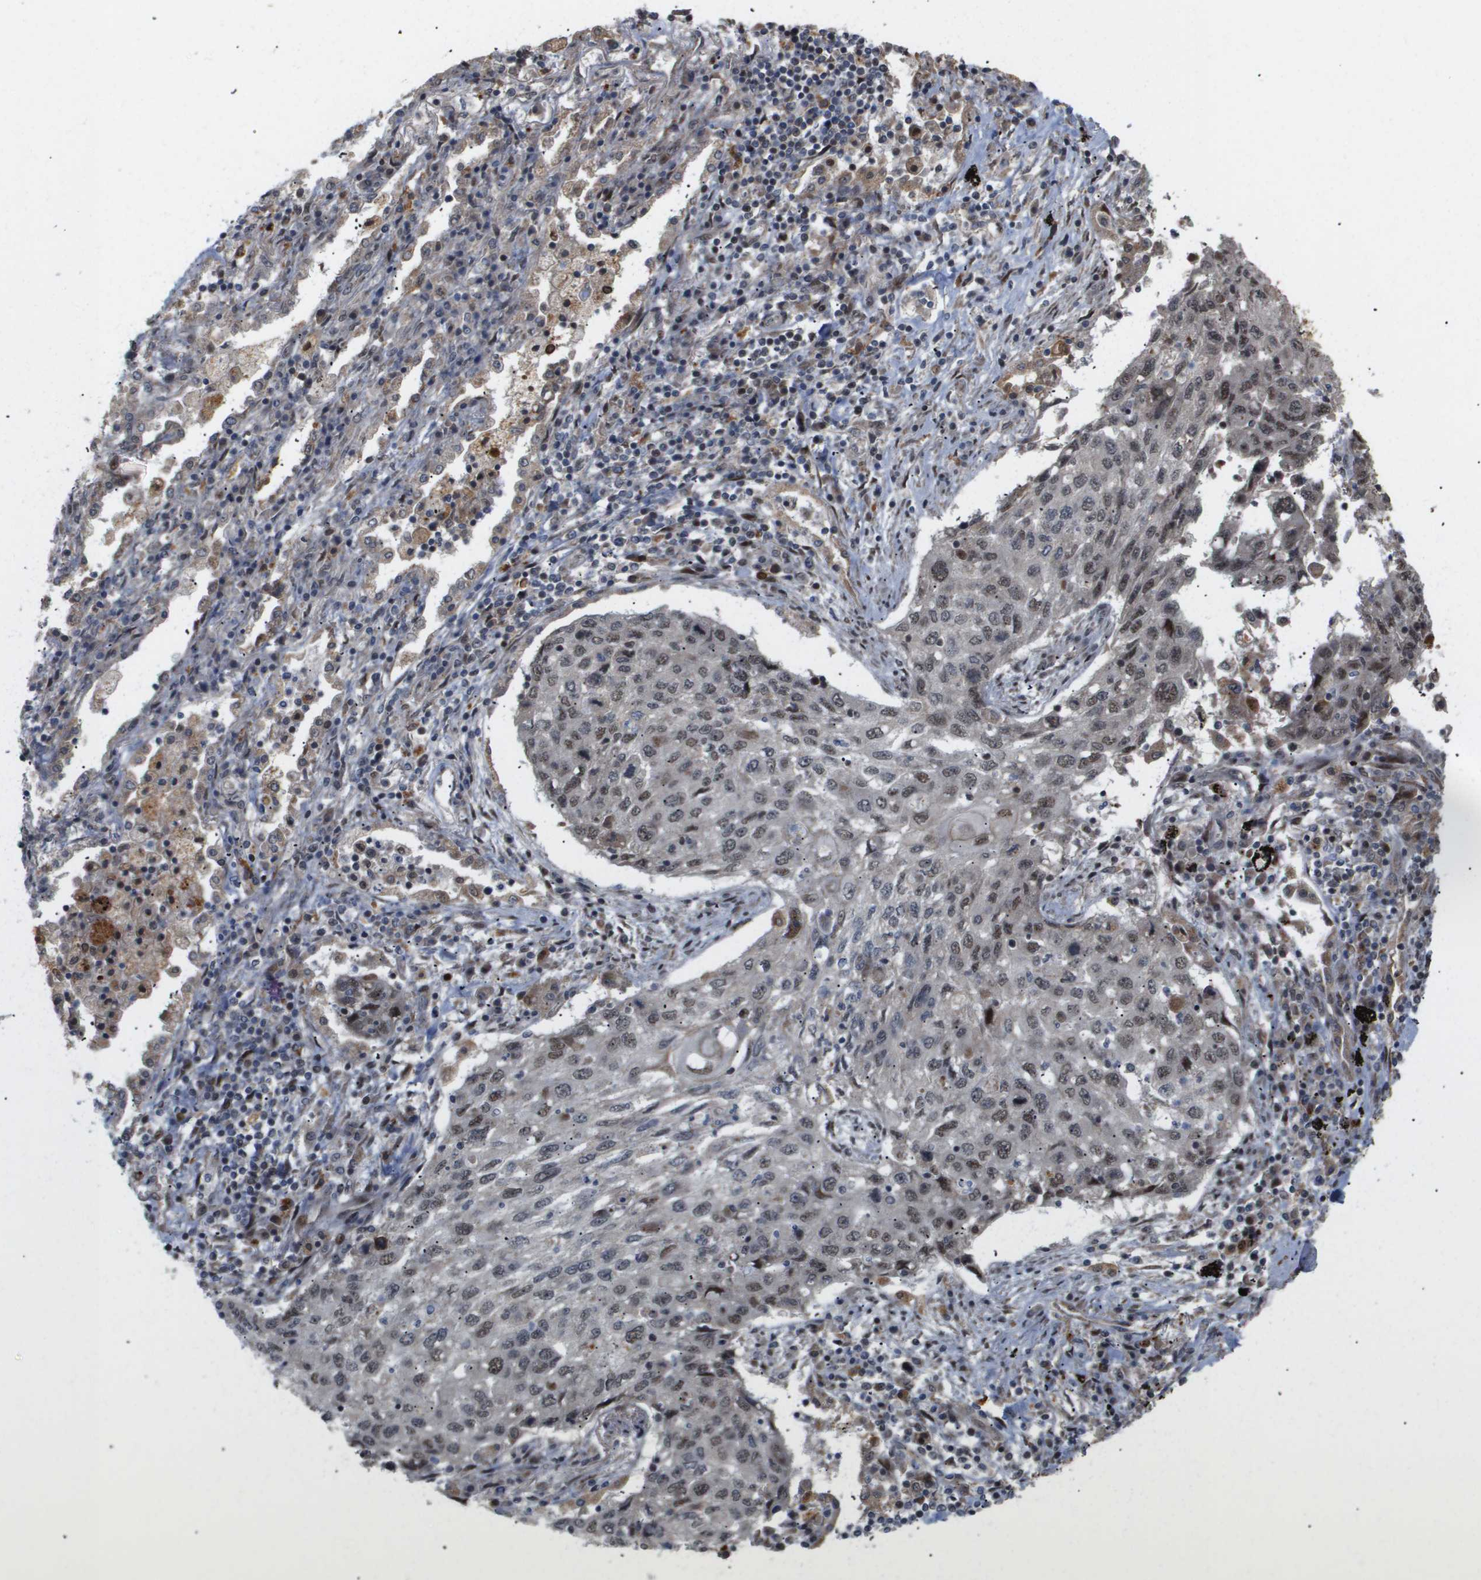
{"staining": {"intensity": "moderate", "quantity": "25%-75%", "location": "nuclear"}, "tissue": "lung cancer", "cell_type": "Tumor cells", "image_type": "cancer", "snomed": [{"axis": "morphology", "description": "Squamous cell carcinoma, NOS"}, {"axis": "topography", "description": "Lung"}], "caption": "Protein positivity by immunohistochemistry (IHC) exhibits moderate nuclear expression in approximately 25%-75% of tumor cells in squamous cell carcinoma (lung).", "gene": "PDGFB", "patient": {"sex": "female", "age": 63}}